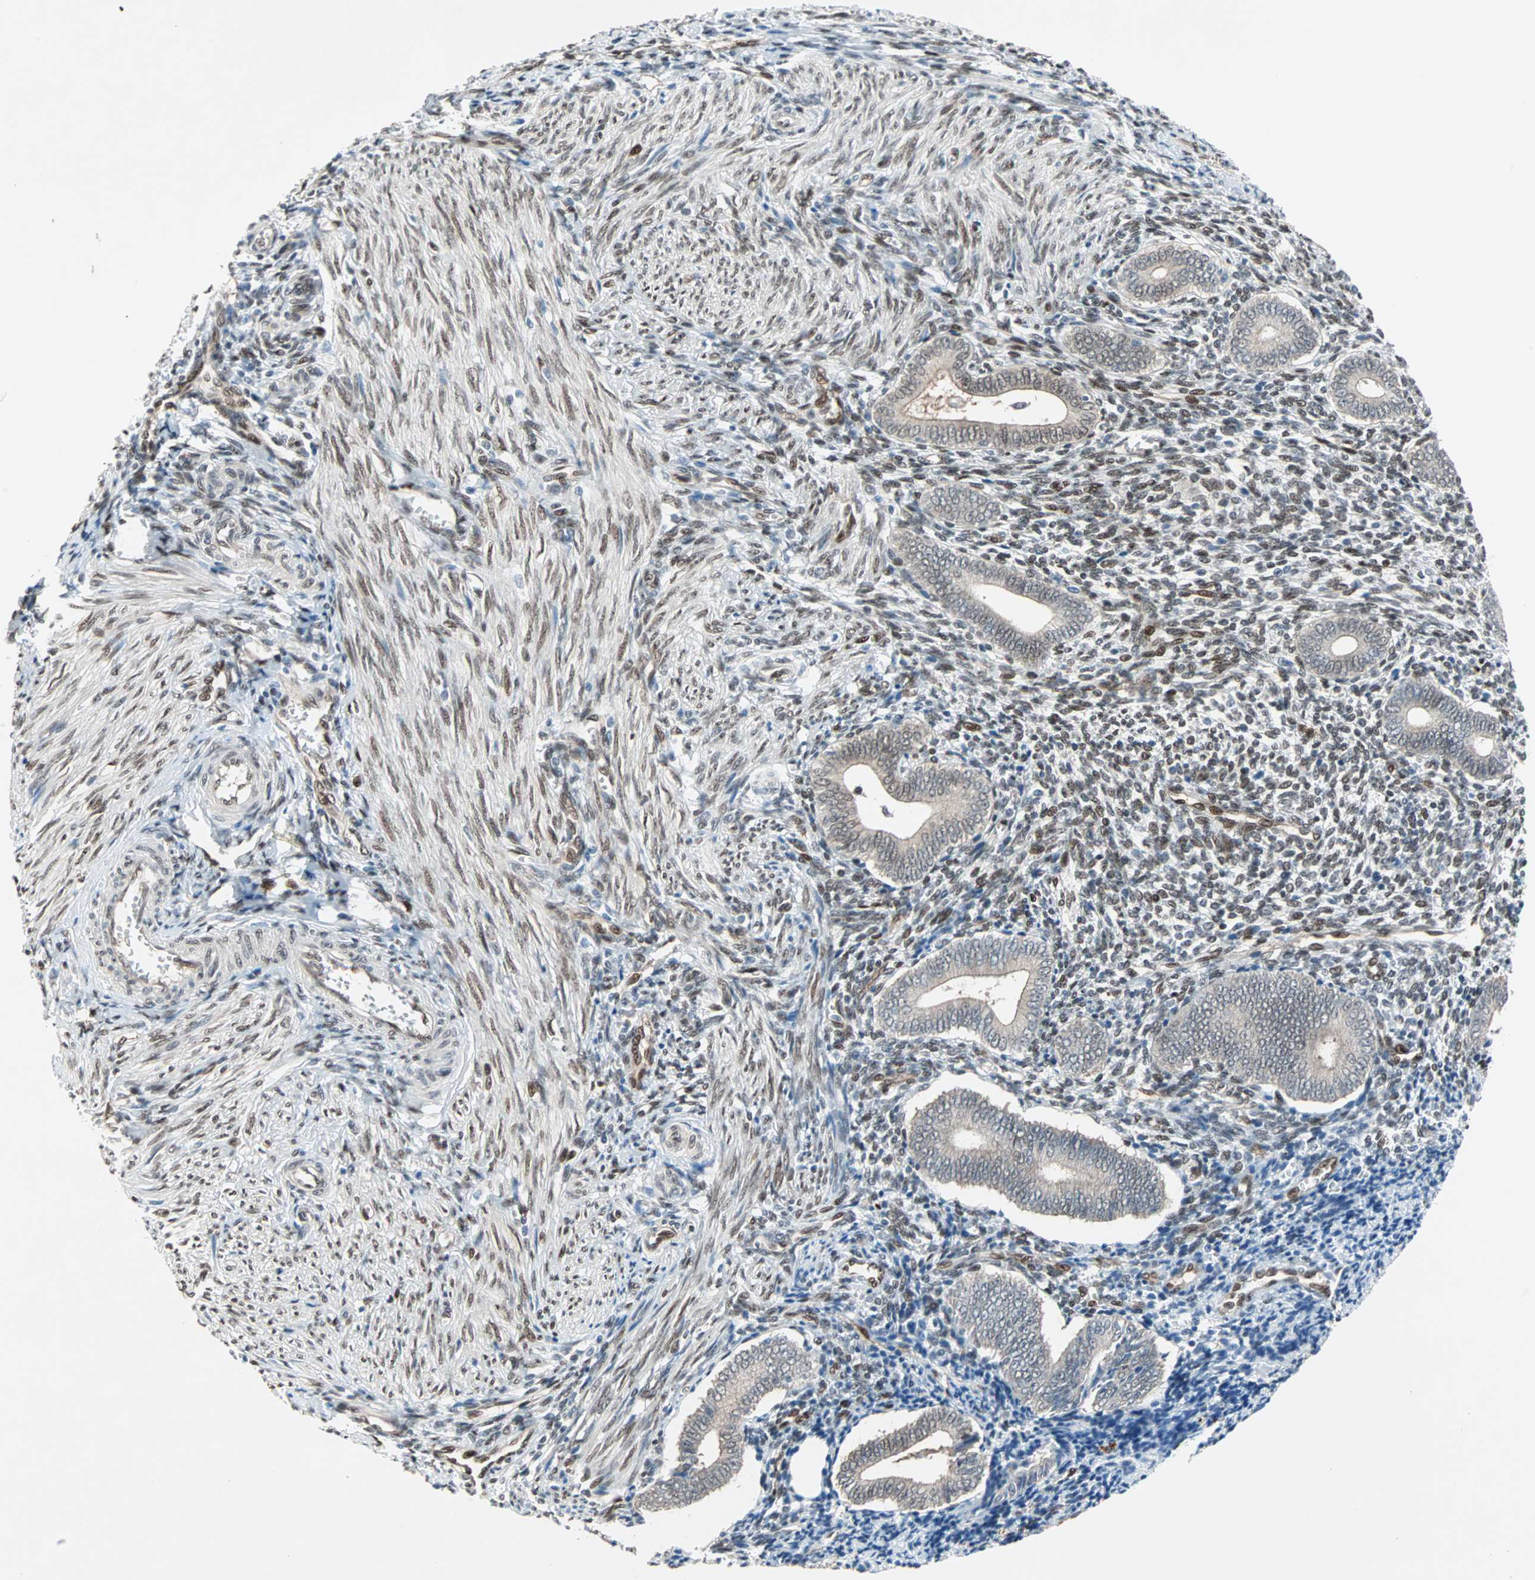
{"staining": {"intensity": "strong", "quantity": ">75%", "location": "cytoplasmic/membranous,nuclear"}, "tissue": "endometrium", "cell_type": "Cells in endometrial stroma", "image_type": "normal", "snomed": [{"axis": "morphology", "description": "Normal tissue, NOS"}, {"axis": "topography", "description": "Uterus"}, {"axis": "topography", "description": "Endometrium"}], "caption": "Protein expression analysis of benign human endometrium reveals strong cytoplasmic/membranous,nuclear positivity in approximately >75% of cells in endometrial stroma. (brown staining indicates protein expression, while blue staining denotes nuclei).", "gene": "WWTR1", "patient": {"sex": "female", "age": 33}}